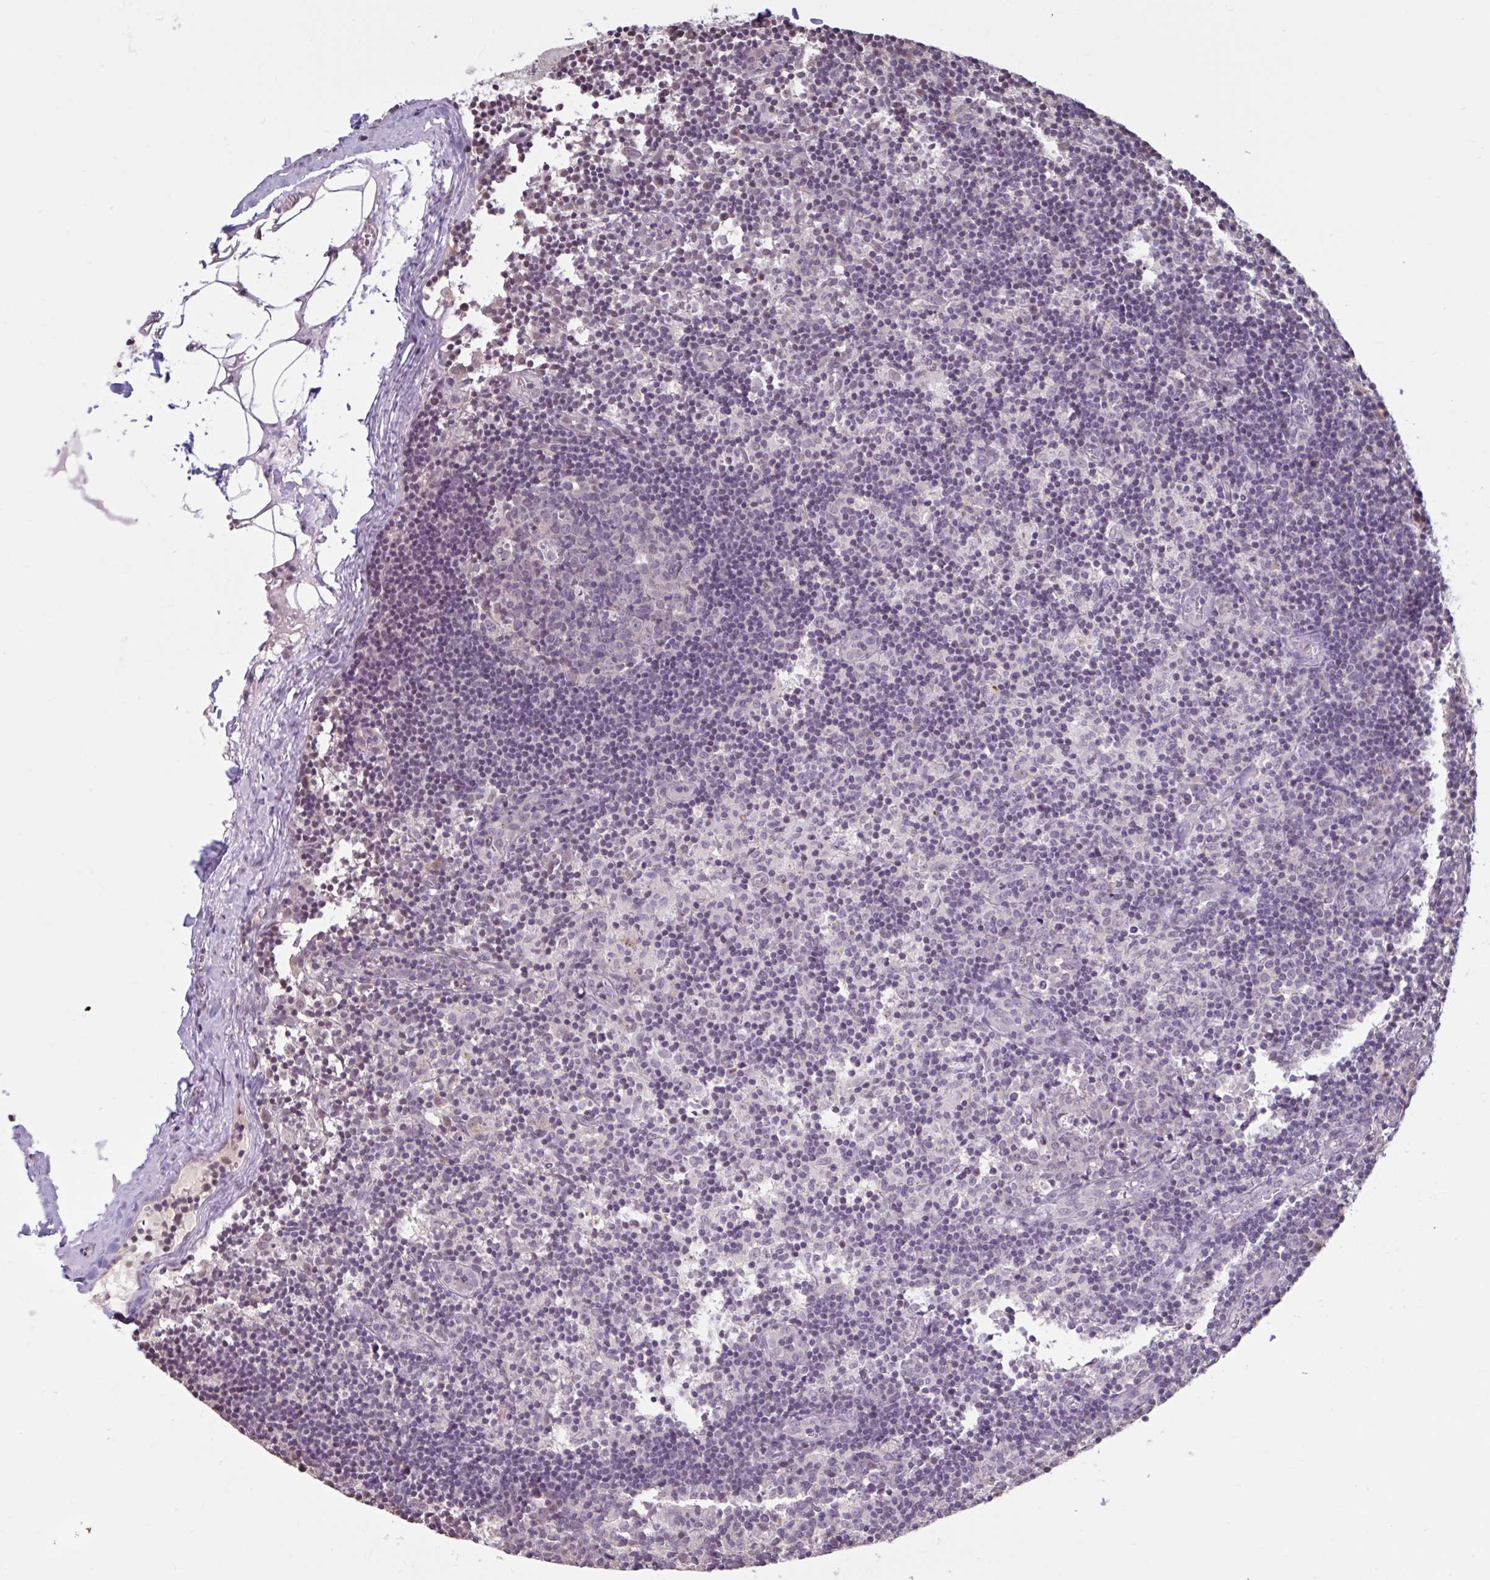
{"staining": {"intensity": "negative", "quantity": "none", "location": "none"}, "tissue": "lymph node", "cell_type": "Germinal center cells", "image_type": "normal", "snomed": [{"axis": "morphology", "description": "Normal tissue, NOS"}, {"axis": "topography", "description": "Lymph node"}], "caption": "Immunohistochemistry (IHC) micrograph of unremarkable lymph node: lymph node stained with DAB exhibits no significant protein staining in germinal center cells.", "gene": "CDH19", "patient": {"sex": "female", "age": 45}}